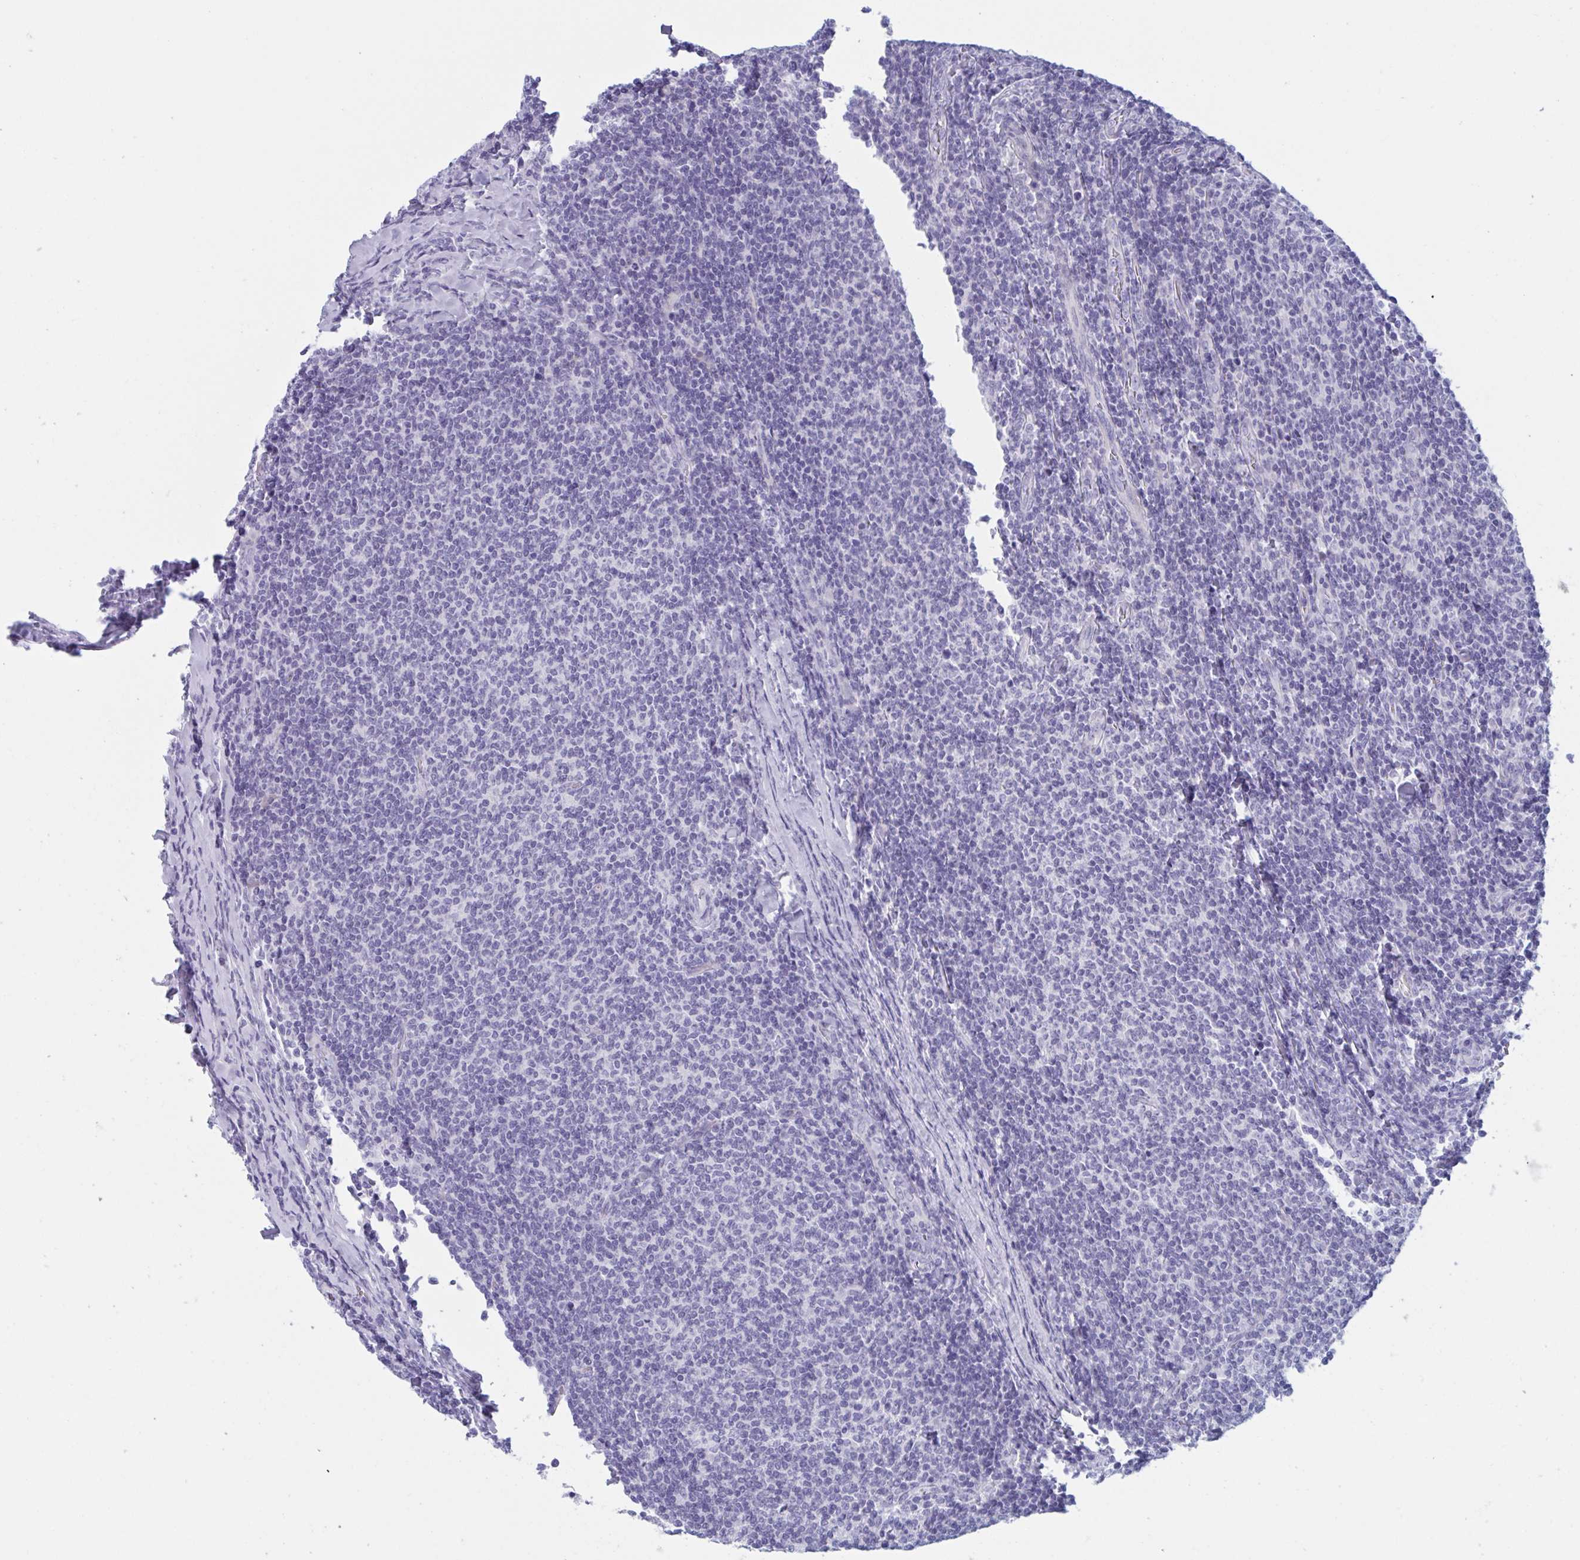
{"staining": {"intensity": "negative", "quantity": "none", "location": "none"}, "tissue": "lymphoma", "cell_type": "Tumor cells", "image_type": "cancer", "snomed": [{"axis": "morphology", "description": "Malignant lymphoma, non-Hodgkin's type, Low grade"}, {"axis": "topography", "description": "Lymph node"}], "caption": "Low-grade malignant lymphoma, non-Hodgkin's type was stained to show a protein in brown. There is no significant staining in tumor cells.", "gene": "HSD11B2", "patient": {"sex": "male", "age": 52}}